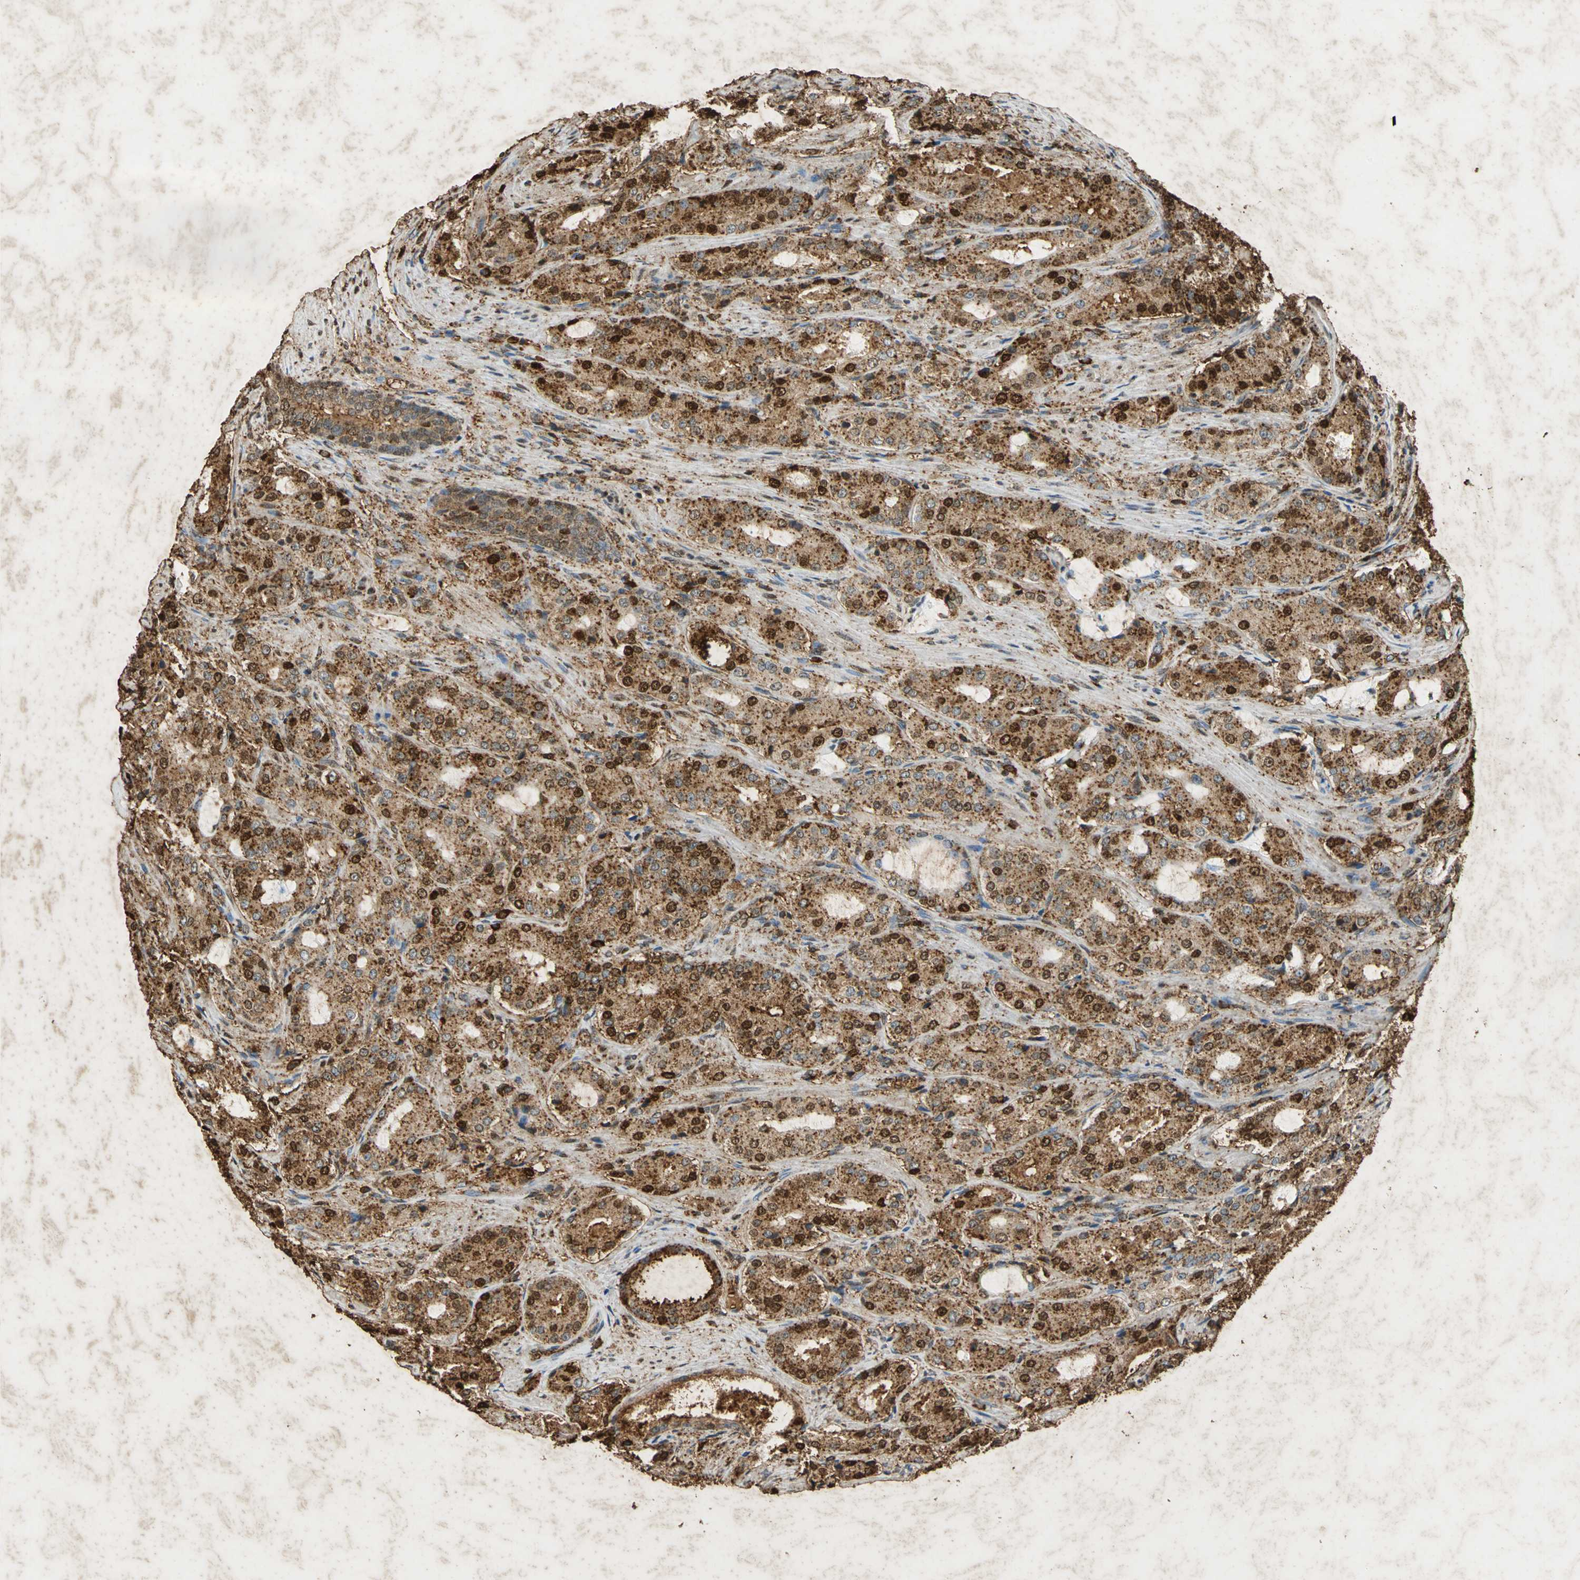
{"staining": {"intensity": "strong", "quantity": ">75%", "location": "cytoplasmic/membranous,nuclear"}, "tissue": "prostate cancer", "cell_type": "Tumor cells", "image_type": "cancer", "snomed": [{"axis": "morphology", "description": "Adenocarcinoma, High grade"}, {"axis": "topography", "description": "Prostate"}], "caption": "Immunohistochemical staining of human prostate cancer (adenocarcinoma (high-grade)) exhibits high levels of strong cytoplasmic/membranous and nuclear protein positivity in approximately >75% of tumor cells.", "gene": "ANXA4", "patient": {"sex": "male", "age": 72}}